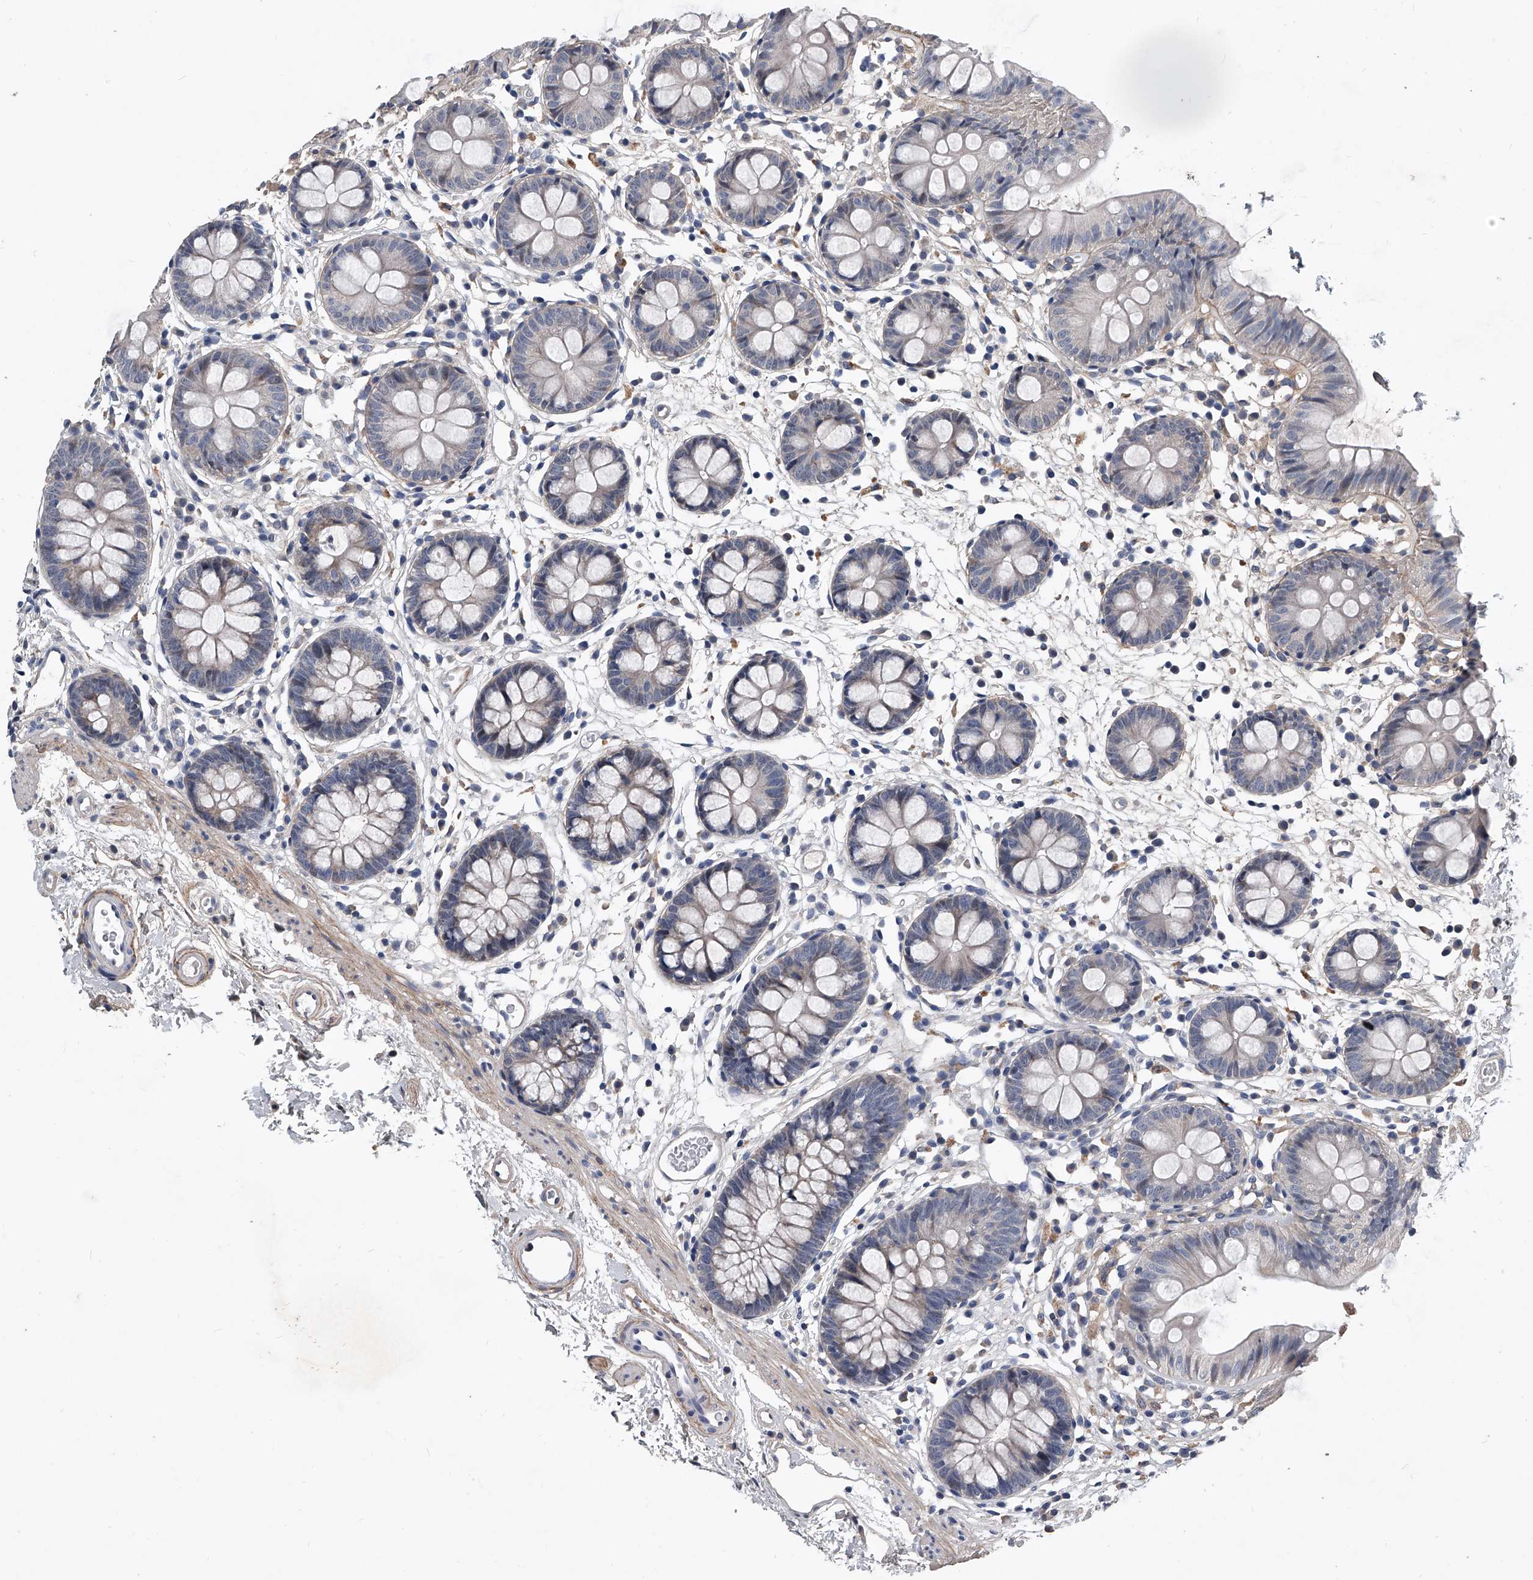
{"staining": {"intensity": "moderate", "quantity": ">75%", "location": "cytoplasmic/membranous"}, "tissue": "colon", "cell_type": "Endothelial cells", "image_type": "normal", "snomed": [{"axis": "morphology", "description": "Normal tissue, NOS"}, {"axis": "topography", "description": "Colon"}], "caption": "Protein staining of benign colon exhibits moderate cytoplasmic/membranous positivity in about >75% of endothelial cells. (DAB (3,3'-diaminobenzidine) IHC with brightfield microscopy, high magnification).", "gene": "PHACTR1", "patient": {"sex": "male", "age": 56}}